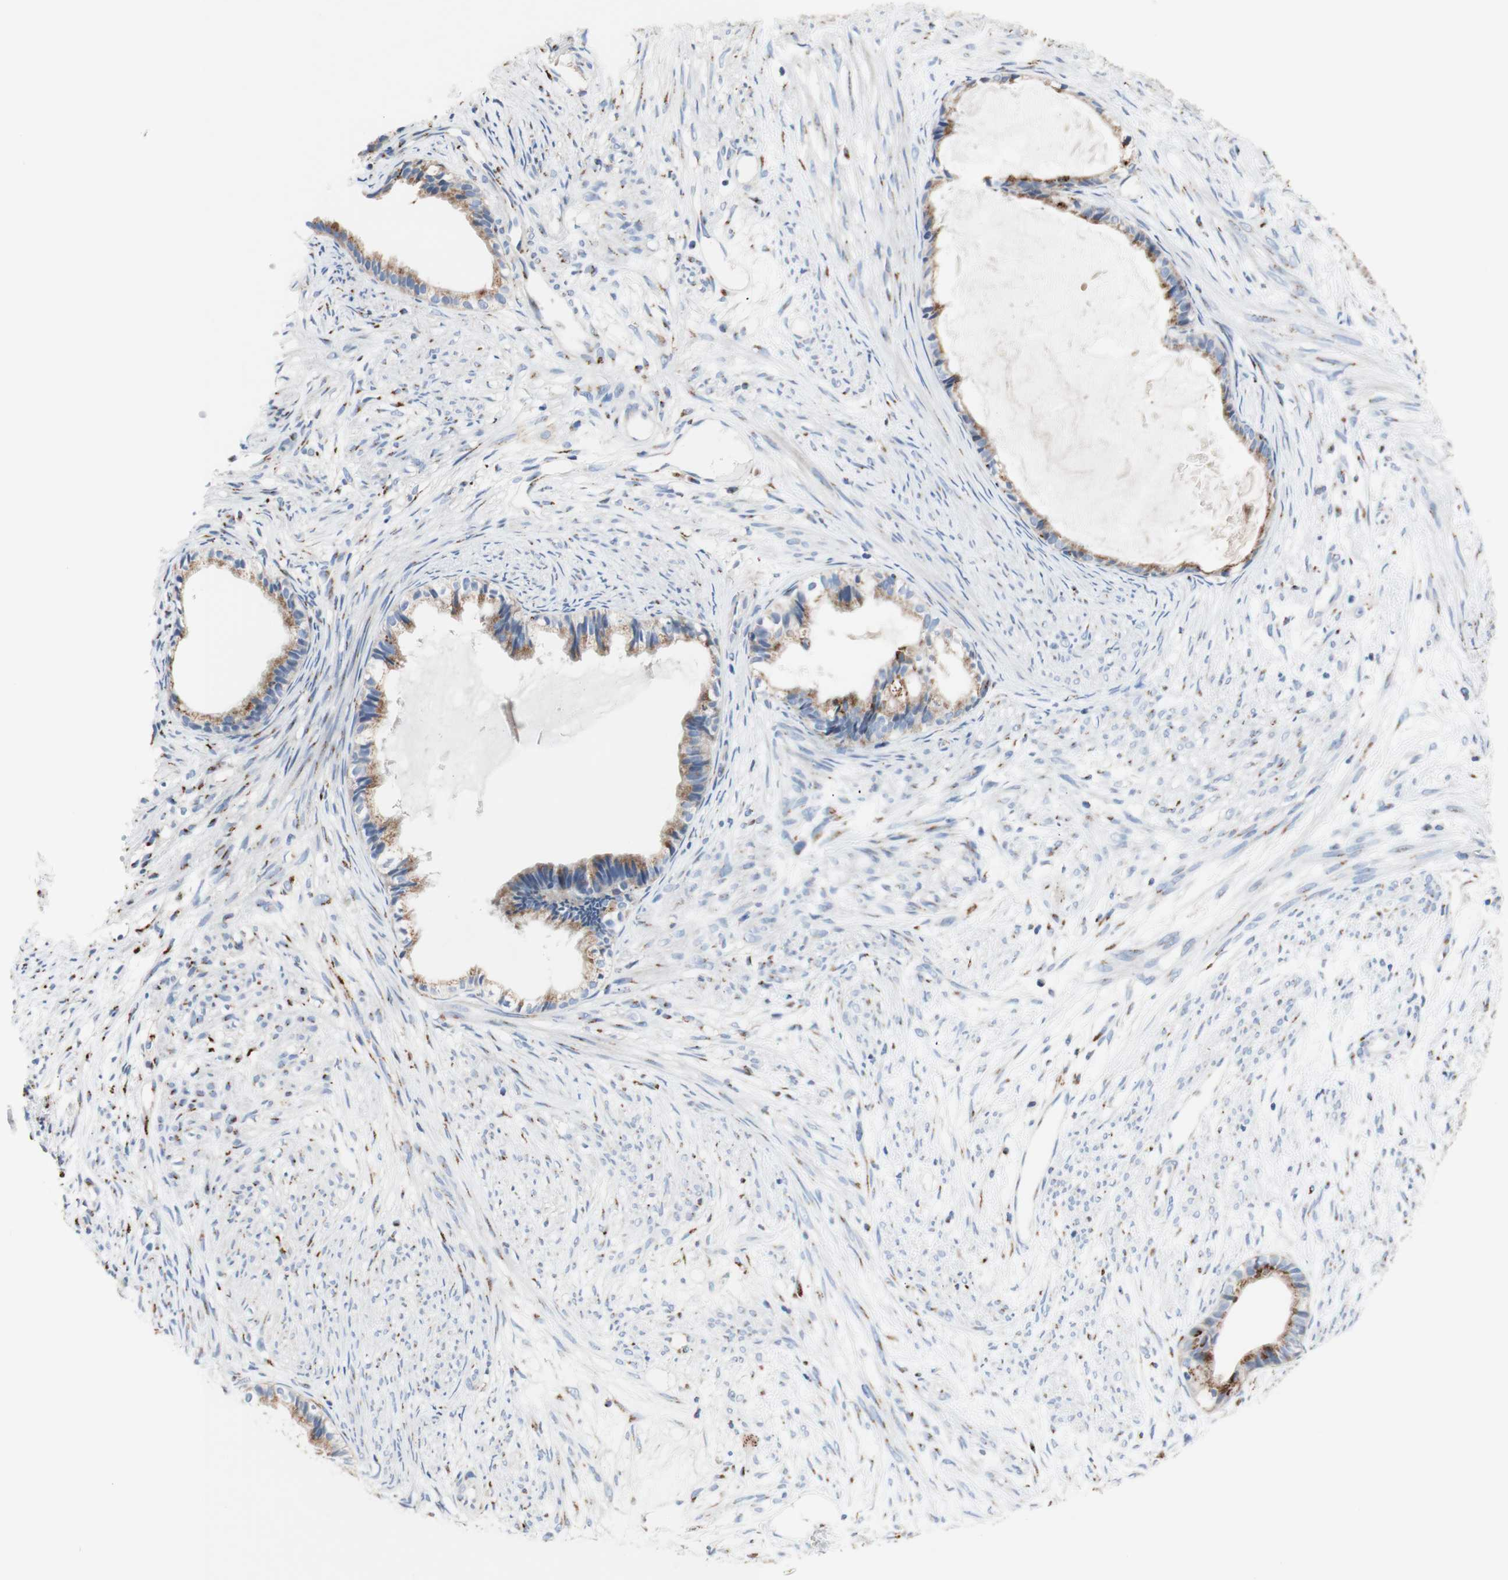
{"staining": {"intensity": "strong", "quantity": "25%-75%", "location": "cytoplasmic/membranous"}, "tissue": "cervical cancer", "cell_type": "Tumor cells", "image_type": "cancer", "snomed": [{"axis": "morphology", "description": "Normal tissue, NOS"}, {"axis": "morphology", "description": "Adenocarcinoma, NOS"}, {"axis": "topography", "description": "Cervix"}, {"axis": "topography", "description": "Endometrium"}], "caption": "This micrograph demonstrates cervical cancer stained with IHC to label a protein in brown. The cytoplasmic/membranous of tumor cells show strong positivity for the protein. Nuclei are counter-stained blue.", "gene": "GALNT2", "patient": {"sex": "female", "age": 86}}